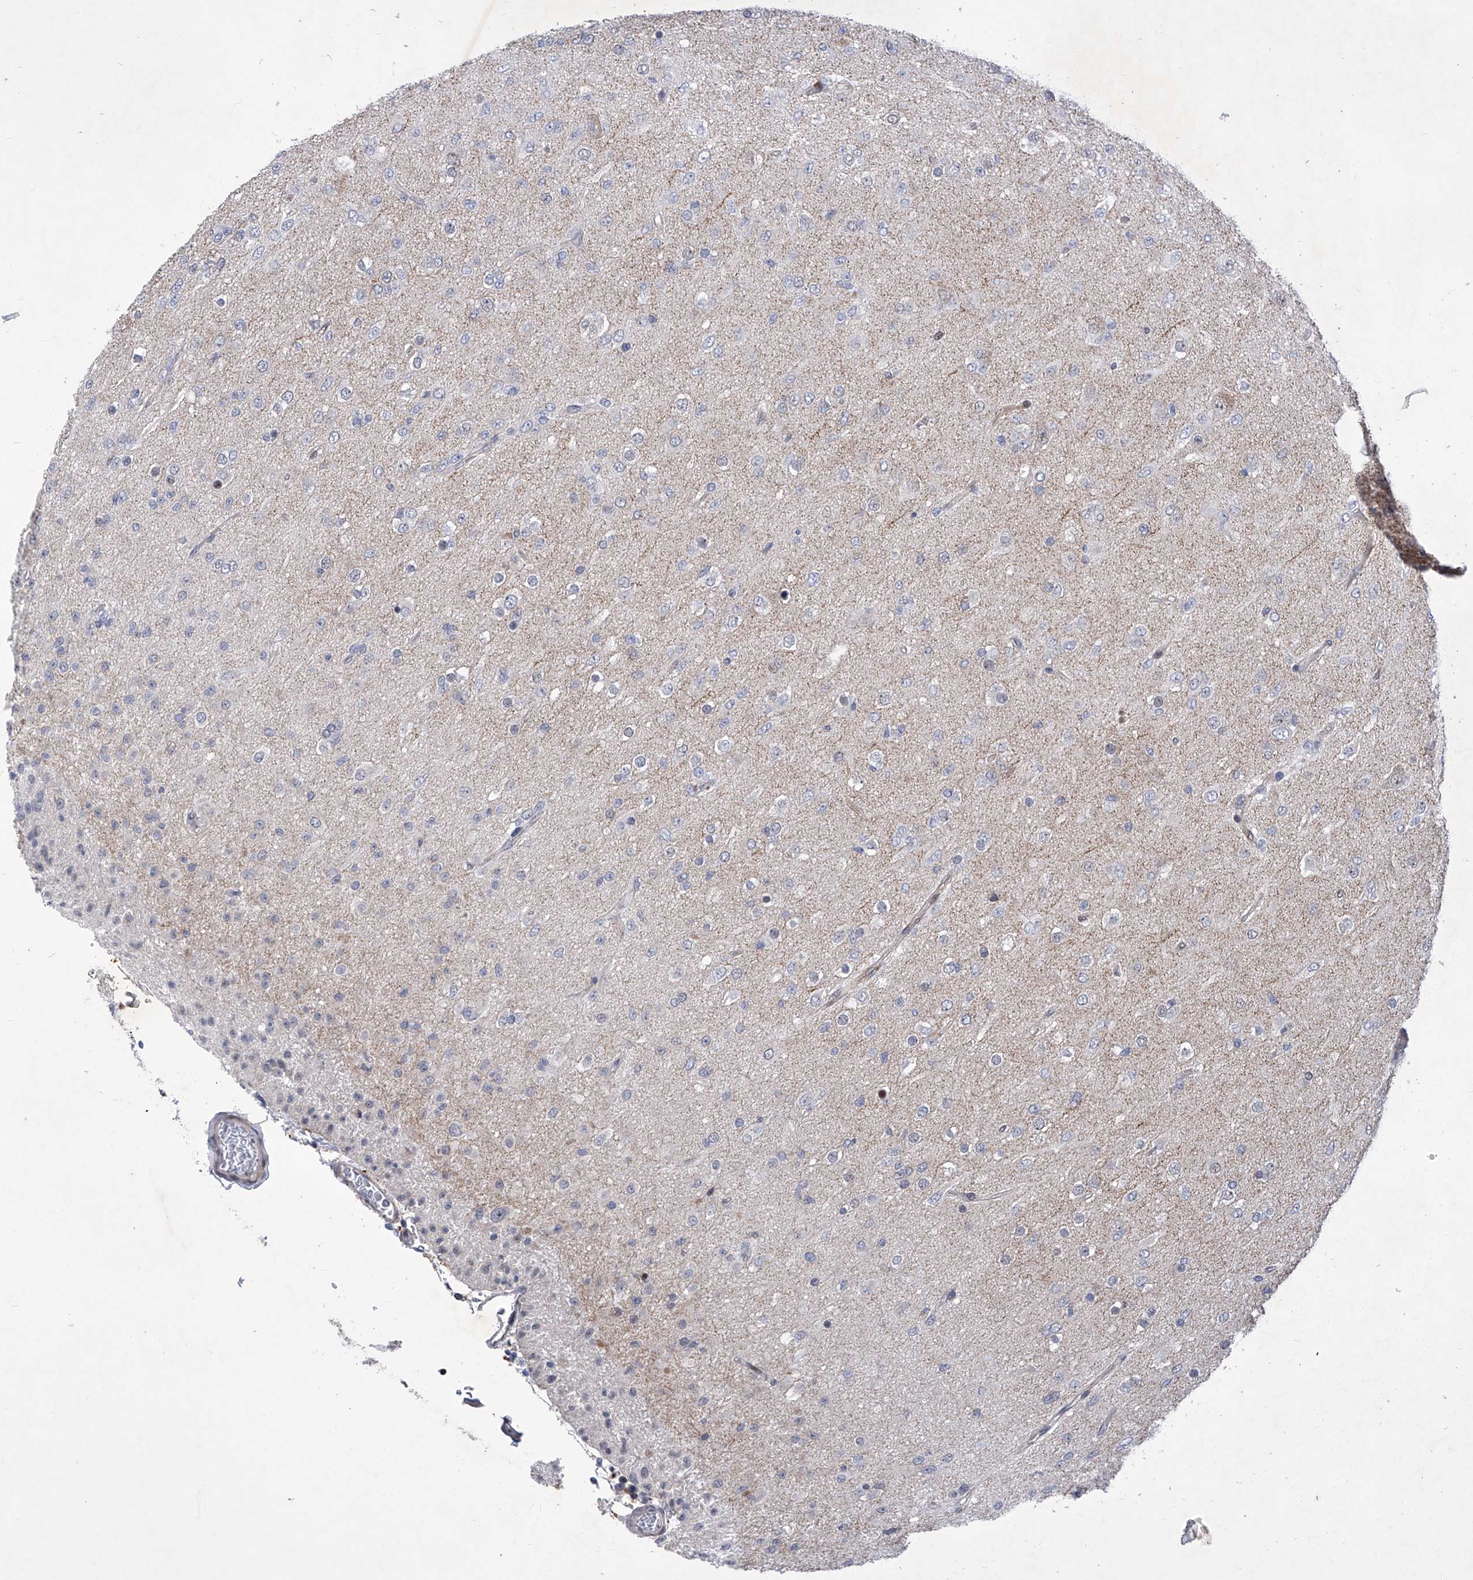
{"staining": {"intensity": "negative", "quantity": "none", "location": "none"}, "tissue": "glioma", "cell_type": "Tumor cells", "image_type": "cancer", "snomed": [{"axis": "morphology", "description": "Glioma, malignant, Low grade"}, {"axis": "topography", "description": "Brain"}], "caption": "The histopathology image displays no significant positivity in tumor cells of malignant glioma (low-grade).", "gene": "NUFIP1", "patient": {"sex": "male", "age": 65}}